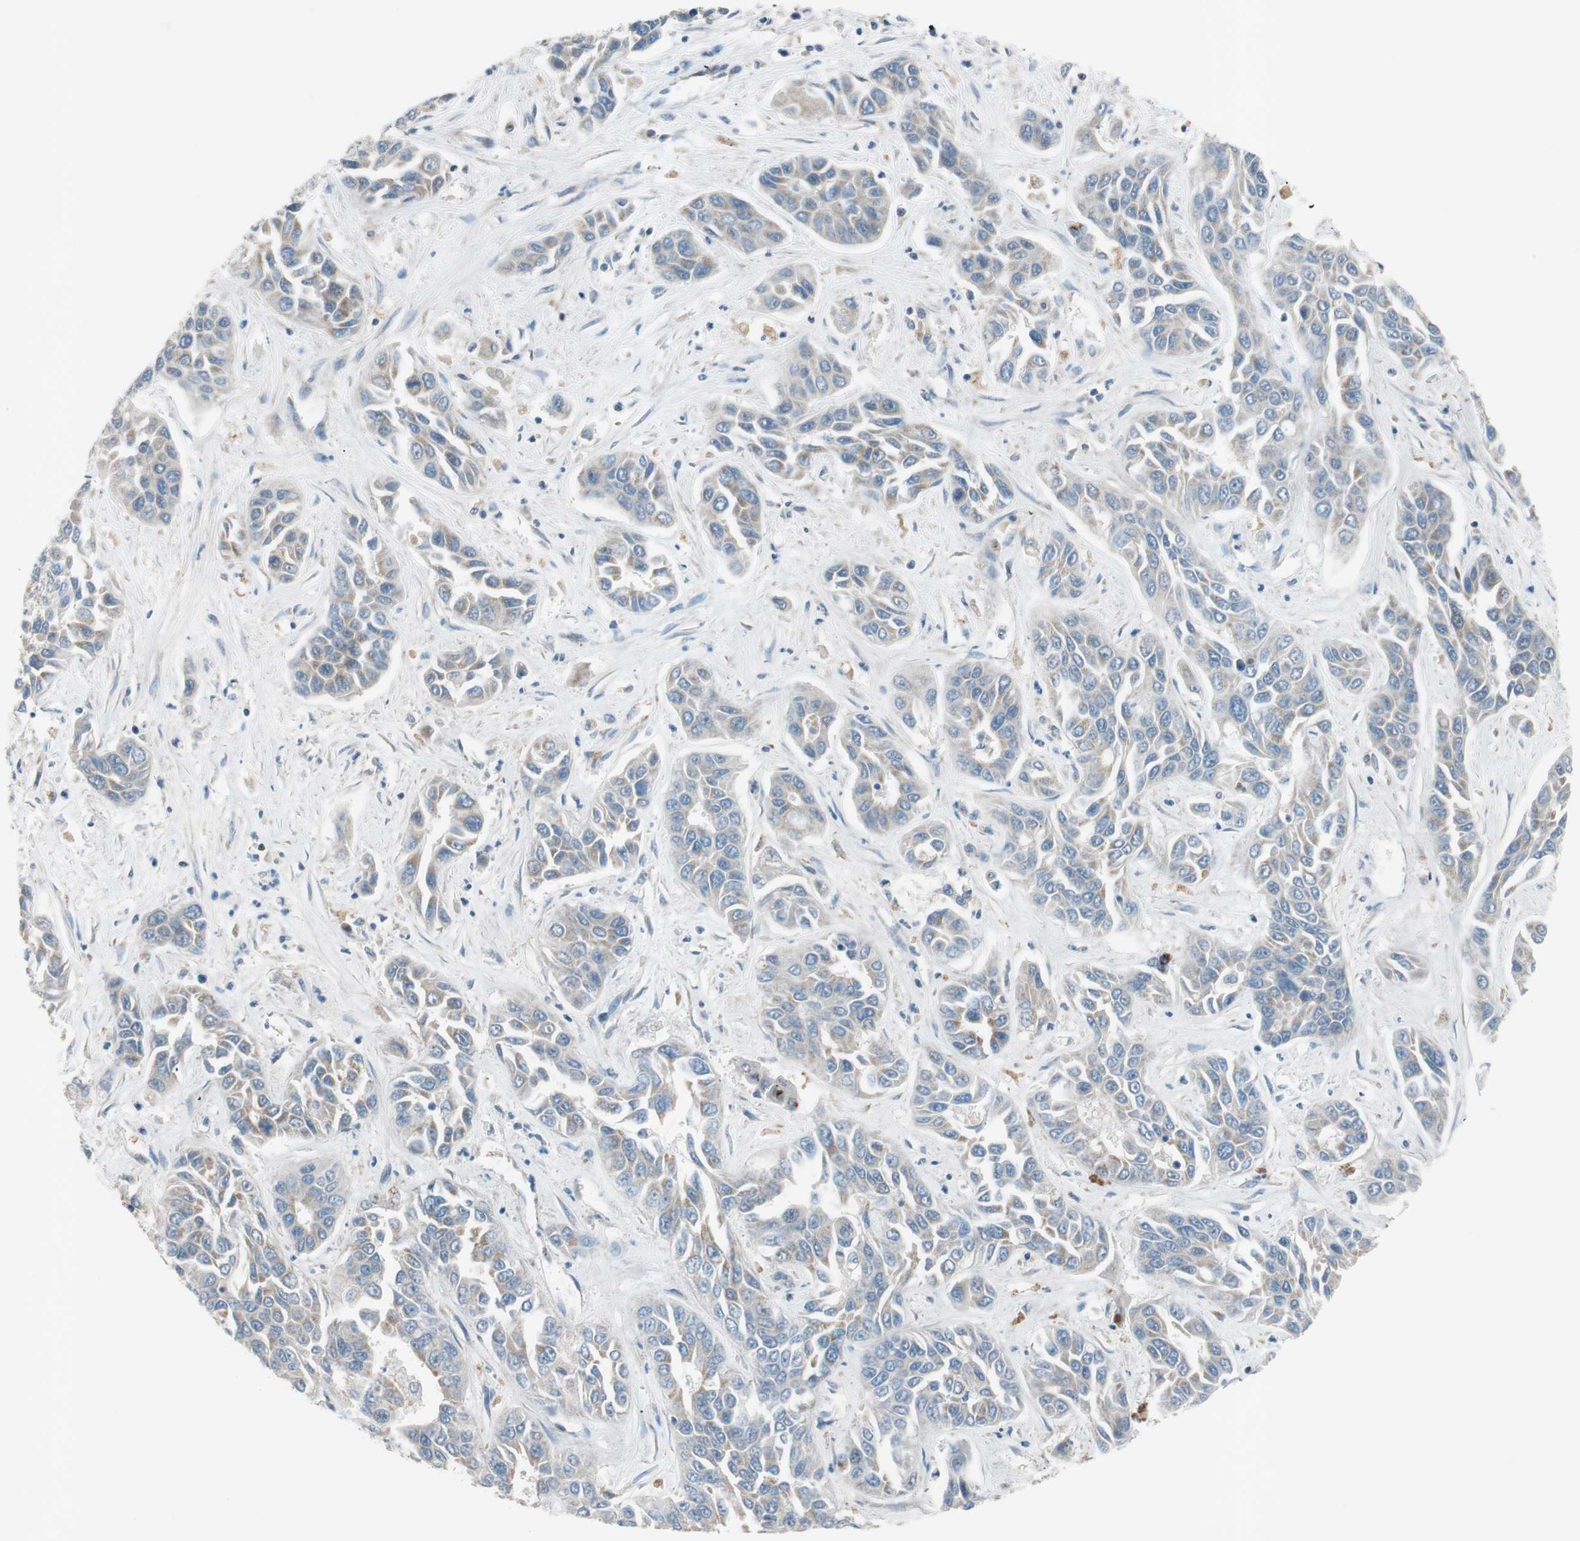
{"staining": {"intensity": "weak", "quantity": ">75%", "location": "cytoplasmic/membranous"}, "tissue": "liver cancer", "cell_type": "Tumor cells", "image_type": "cancer", "snomed": [{"axis": "morphology", "description": "Cholangiocarcinoma"}, {"axis": "topography", "description": "Liver"}], "caption": "A brown stain shows weak cytoplasmic/membranous expression of a protein in liver cholangiocarcinoma tumor cells.", "gene": "GYPC", "patient": {"sex": "female", "age": 52}}